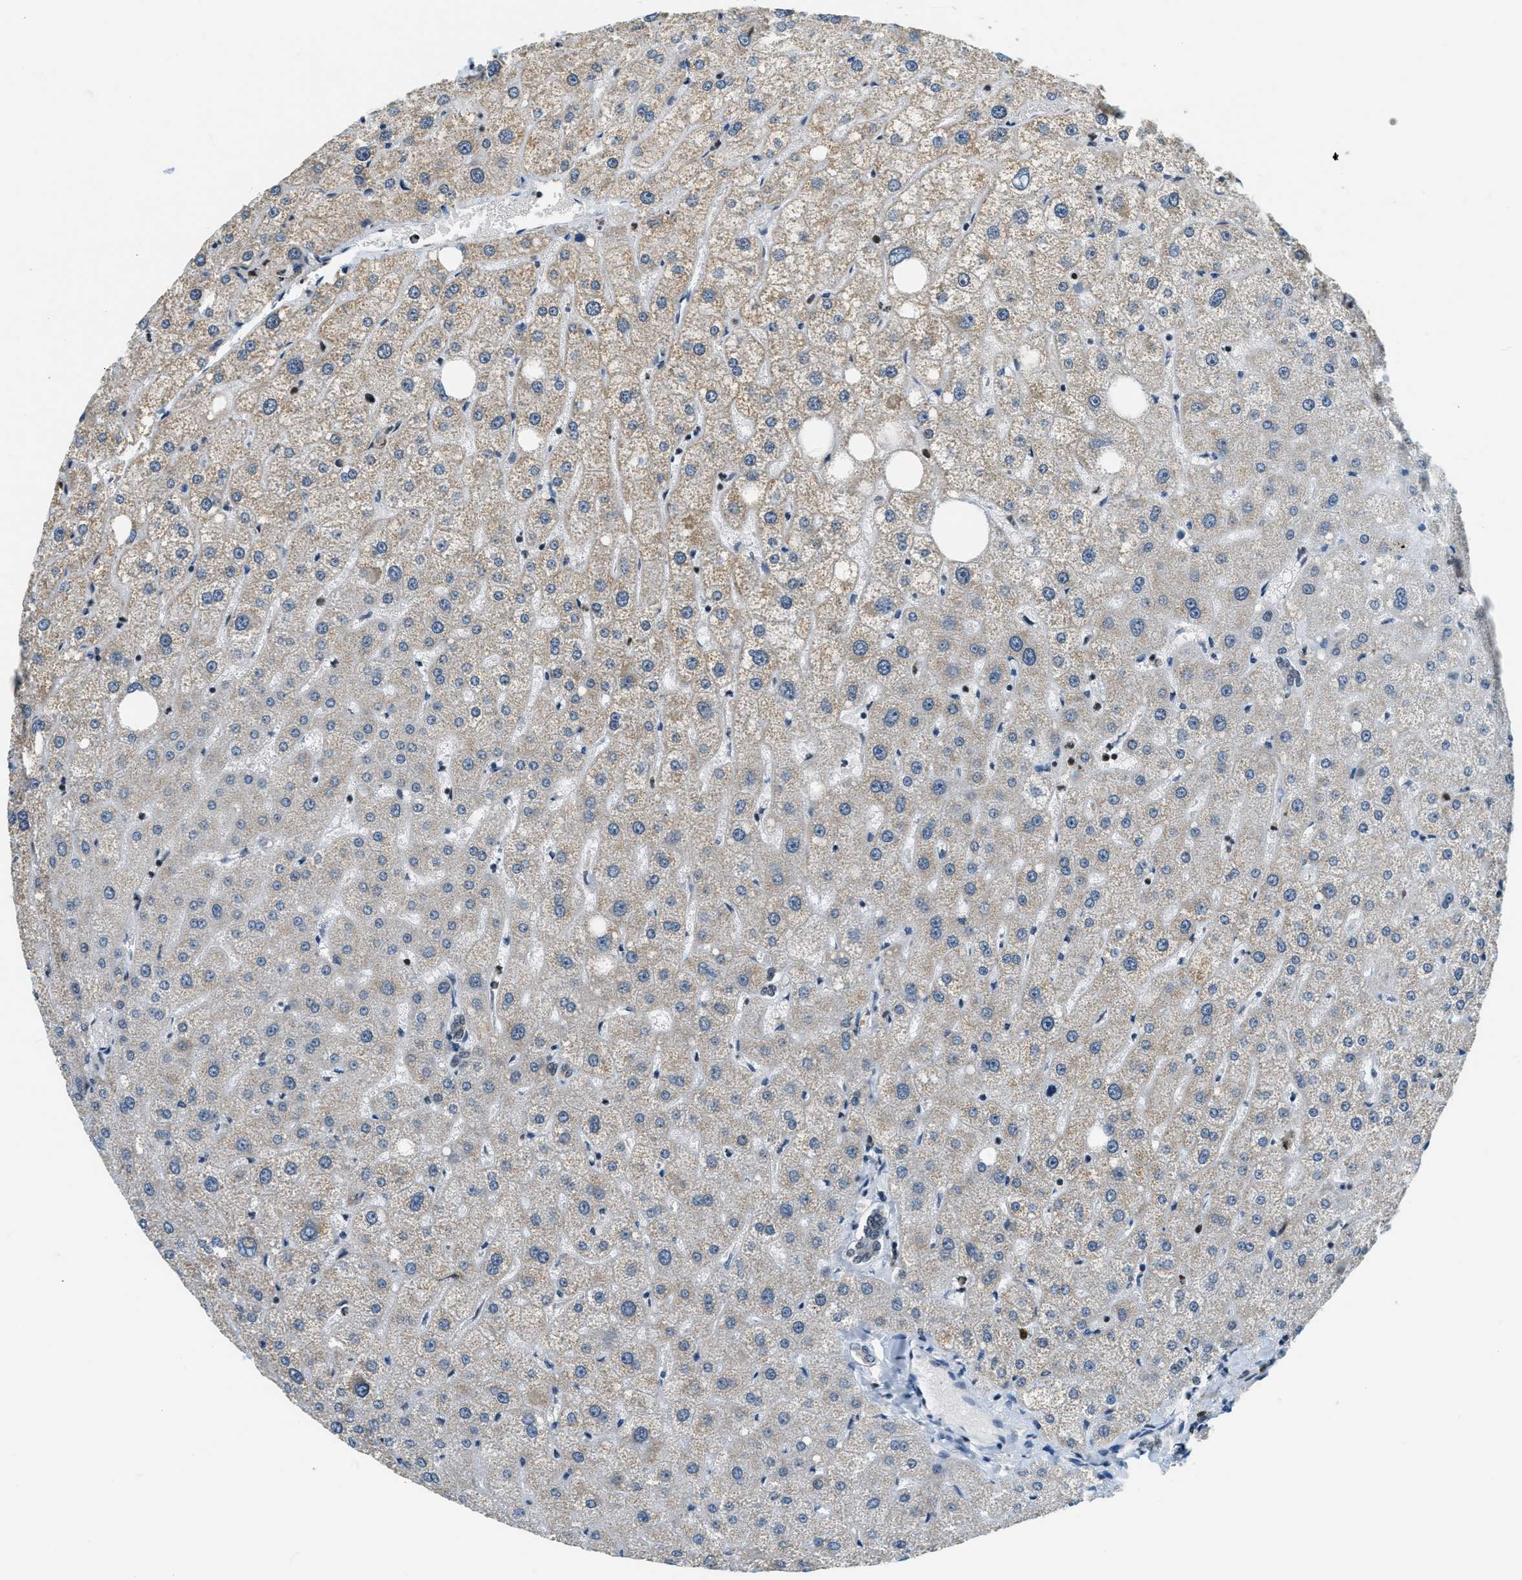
{"staining": {"intensity": "negative", "quantity": "none", "location": "none"}, "tissue": "liver", "cell_type": "Cholangiocytes", "image_type": "normal", "snomed": [{"axis": "morphology", "description": "Normal tissue, NOS"}, {"axis": "topography", "description": "Liver"}], "caption": "Immunohistochemistry (IHC) of unremarkable human liver exhibits no staining in cholangiocytes.", "gene": "RAB11FIP1", "patient": {"sex": "male", "age": 73}}